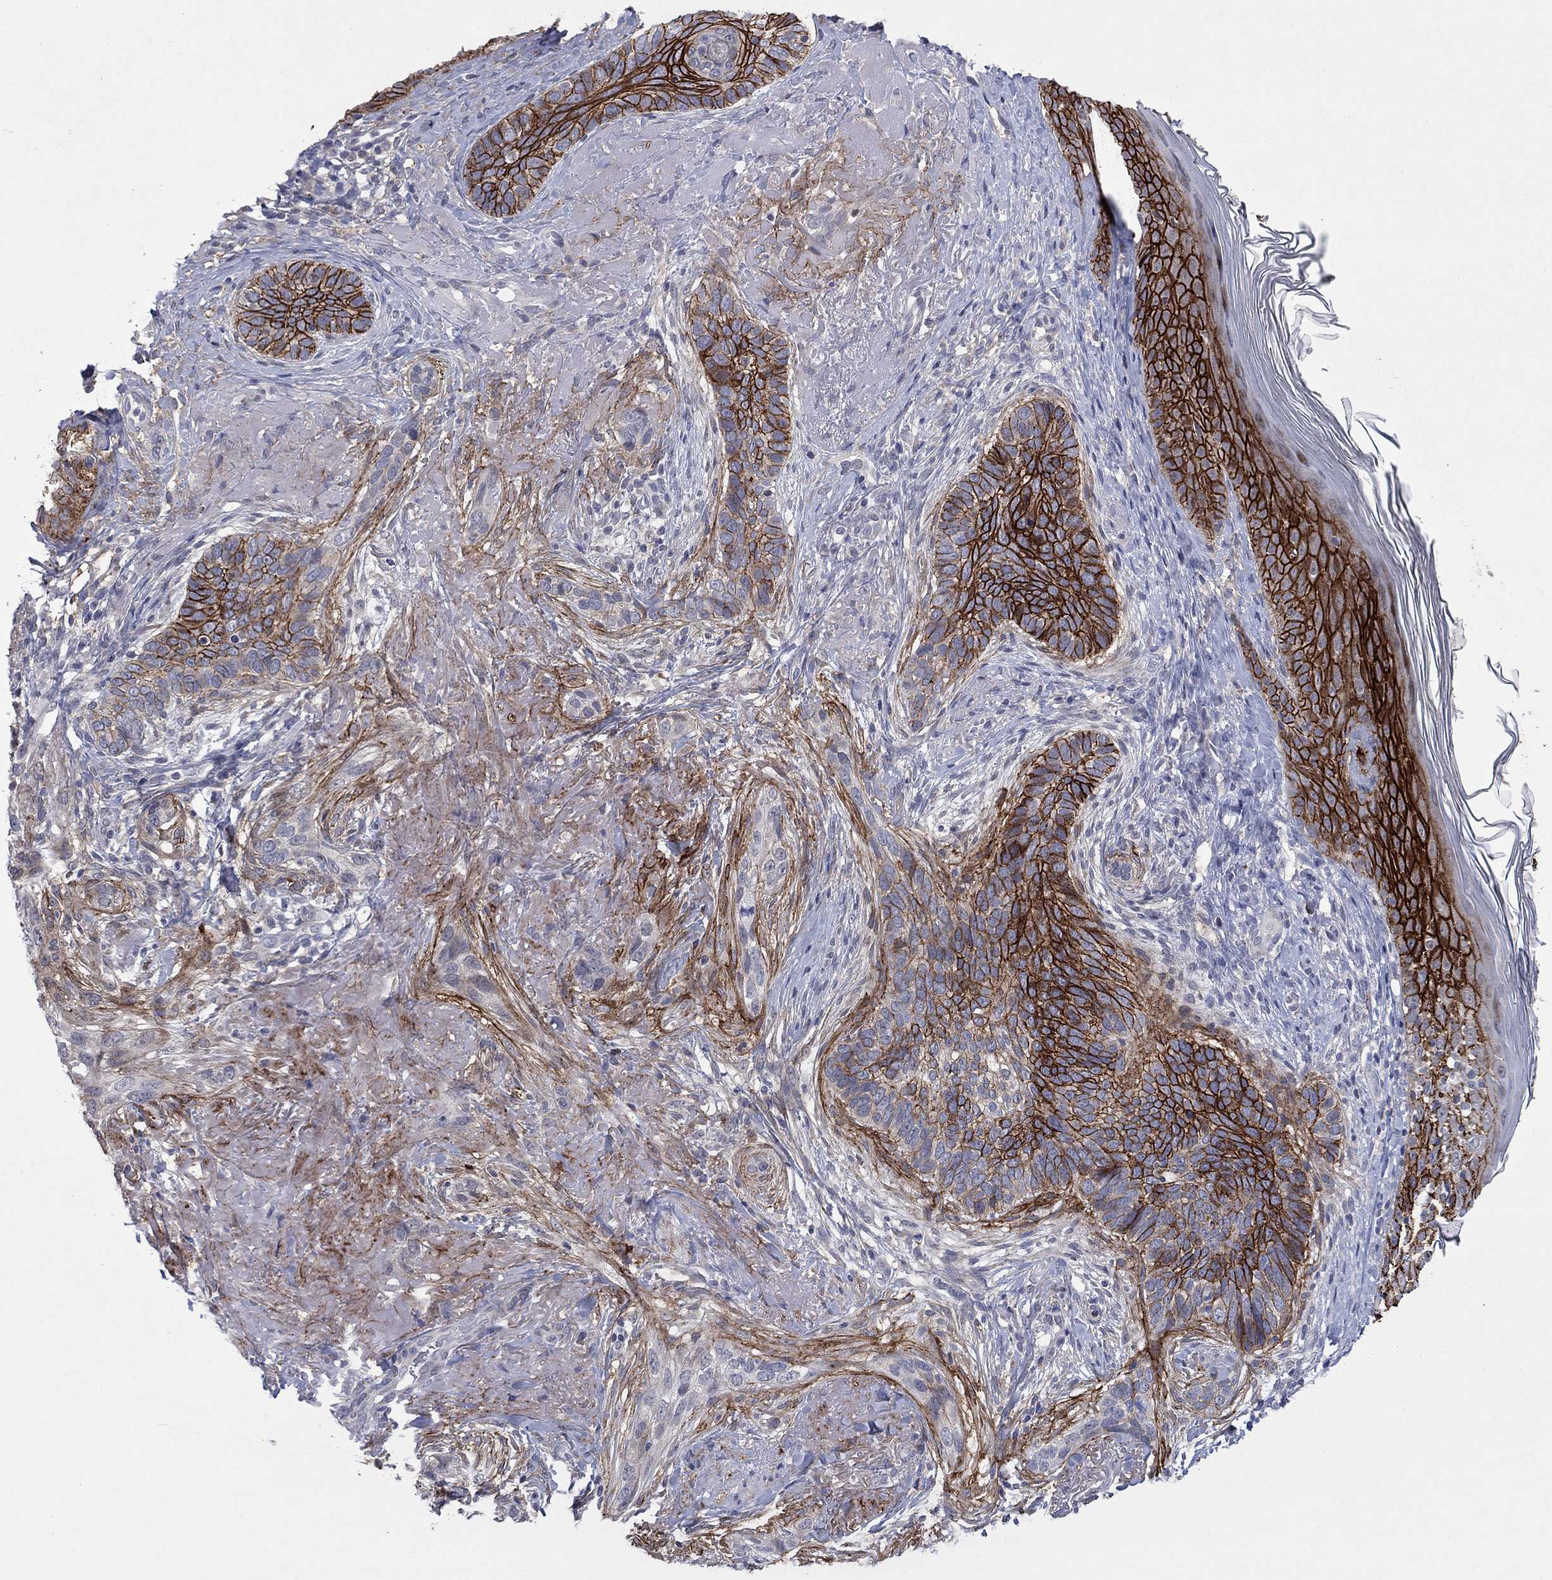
{"staining": {"intensity": "strong", "quantity": "25%-75%", "location": "cytoplasmic/membranous"}, "tissue": "skin cancer", "cell_type": "Tumor cells", "image_type": "cancer", "snomed": [{"axis": "morphology", "description": "Basal cell carcinoma"}, {"axis": "topography", "description": "Skin"}], "caption": "A high amount of strong cytoplasmic/membranous expression is appreciated in about 25%-75% of tumor cells in basal cell carcinoma (skin) tissue.", "gene": "SDC1", "patient": {"sex": "male", "age": 91}}